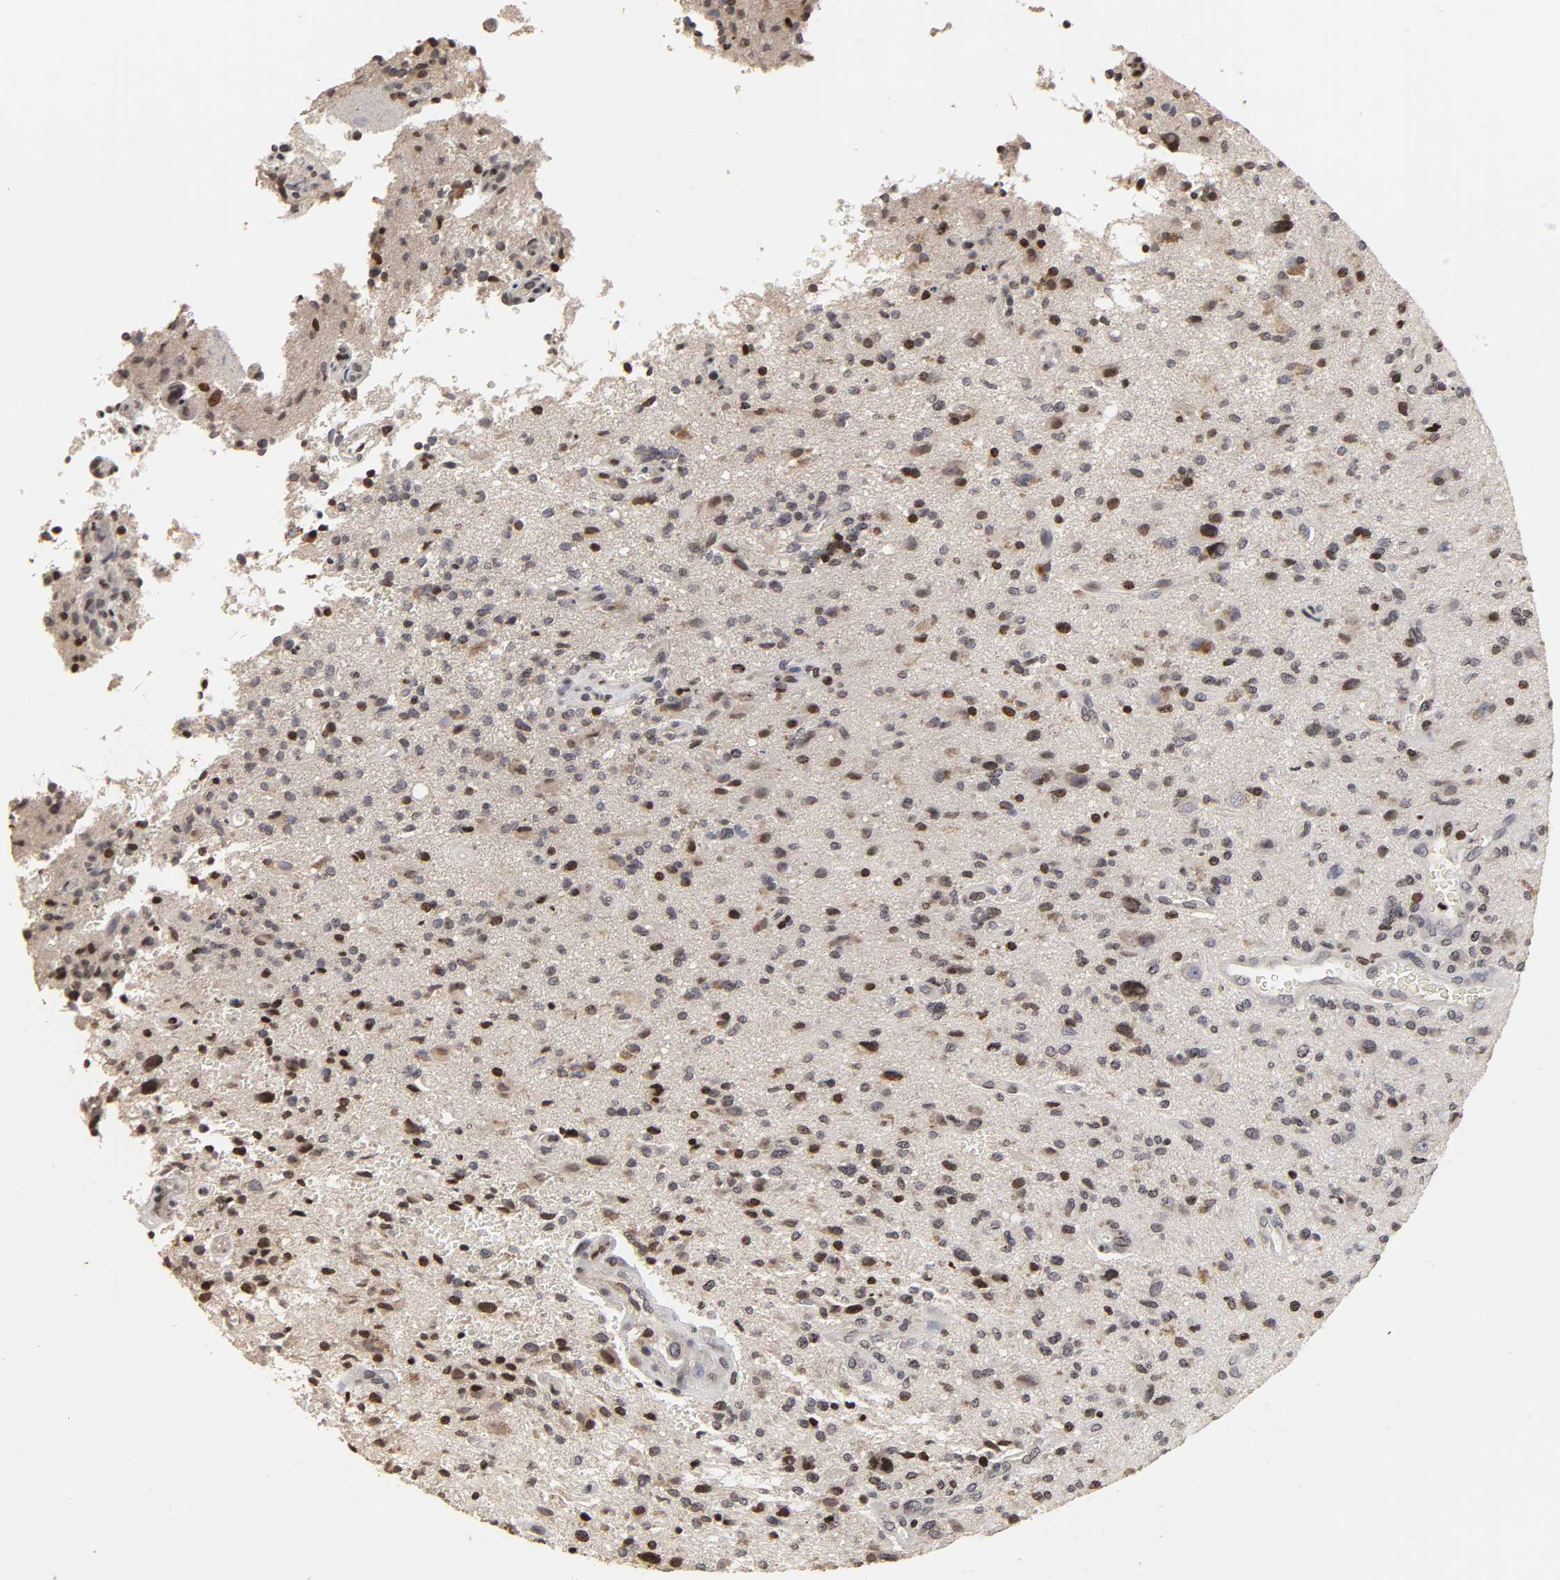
{"staining": {"intensity": "strong", "quantity": "25%-75%", "location": "cytoplasmic/membranous,nuclear"}, "tissue": "glioma", "cell_type": "Tumor cells", "image_type": "cancer", "snomed": [{"axis": "morphology", "description": "Normal tissue, NOS"}, {"axis": "morphology", "description": "Glioma, malignant, High grade"}, {"axis": "topography", "description": "Cerebral cortex"}], "caption": "A high amount of strong cytoplasmic/membranous and nuclear expression is identified in approximately 25%-75% of tumor cells in glioma tissue.", "gene": "ZNF473", "patient": {"sex": "male", "age": 75}}